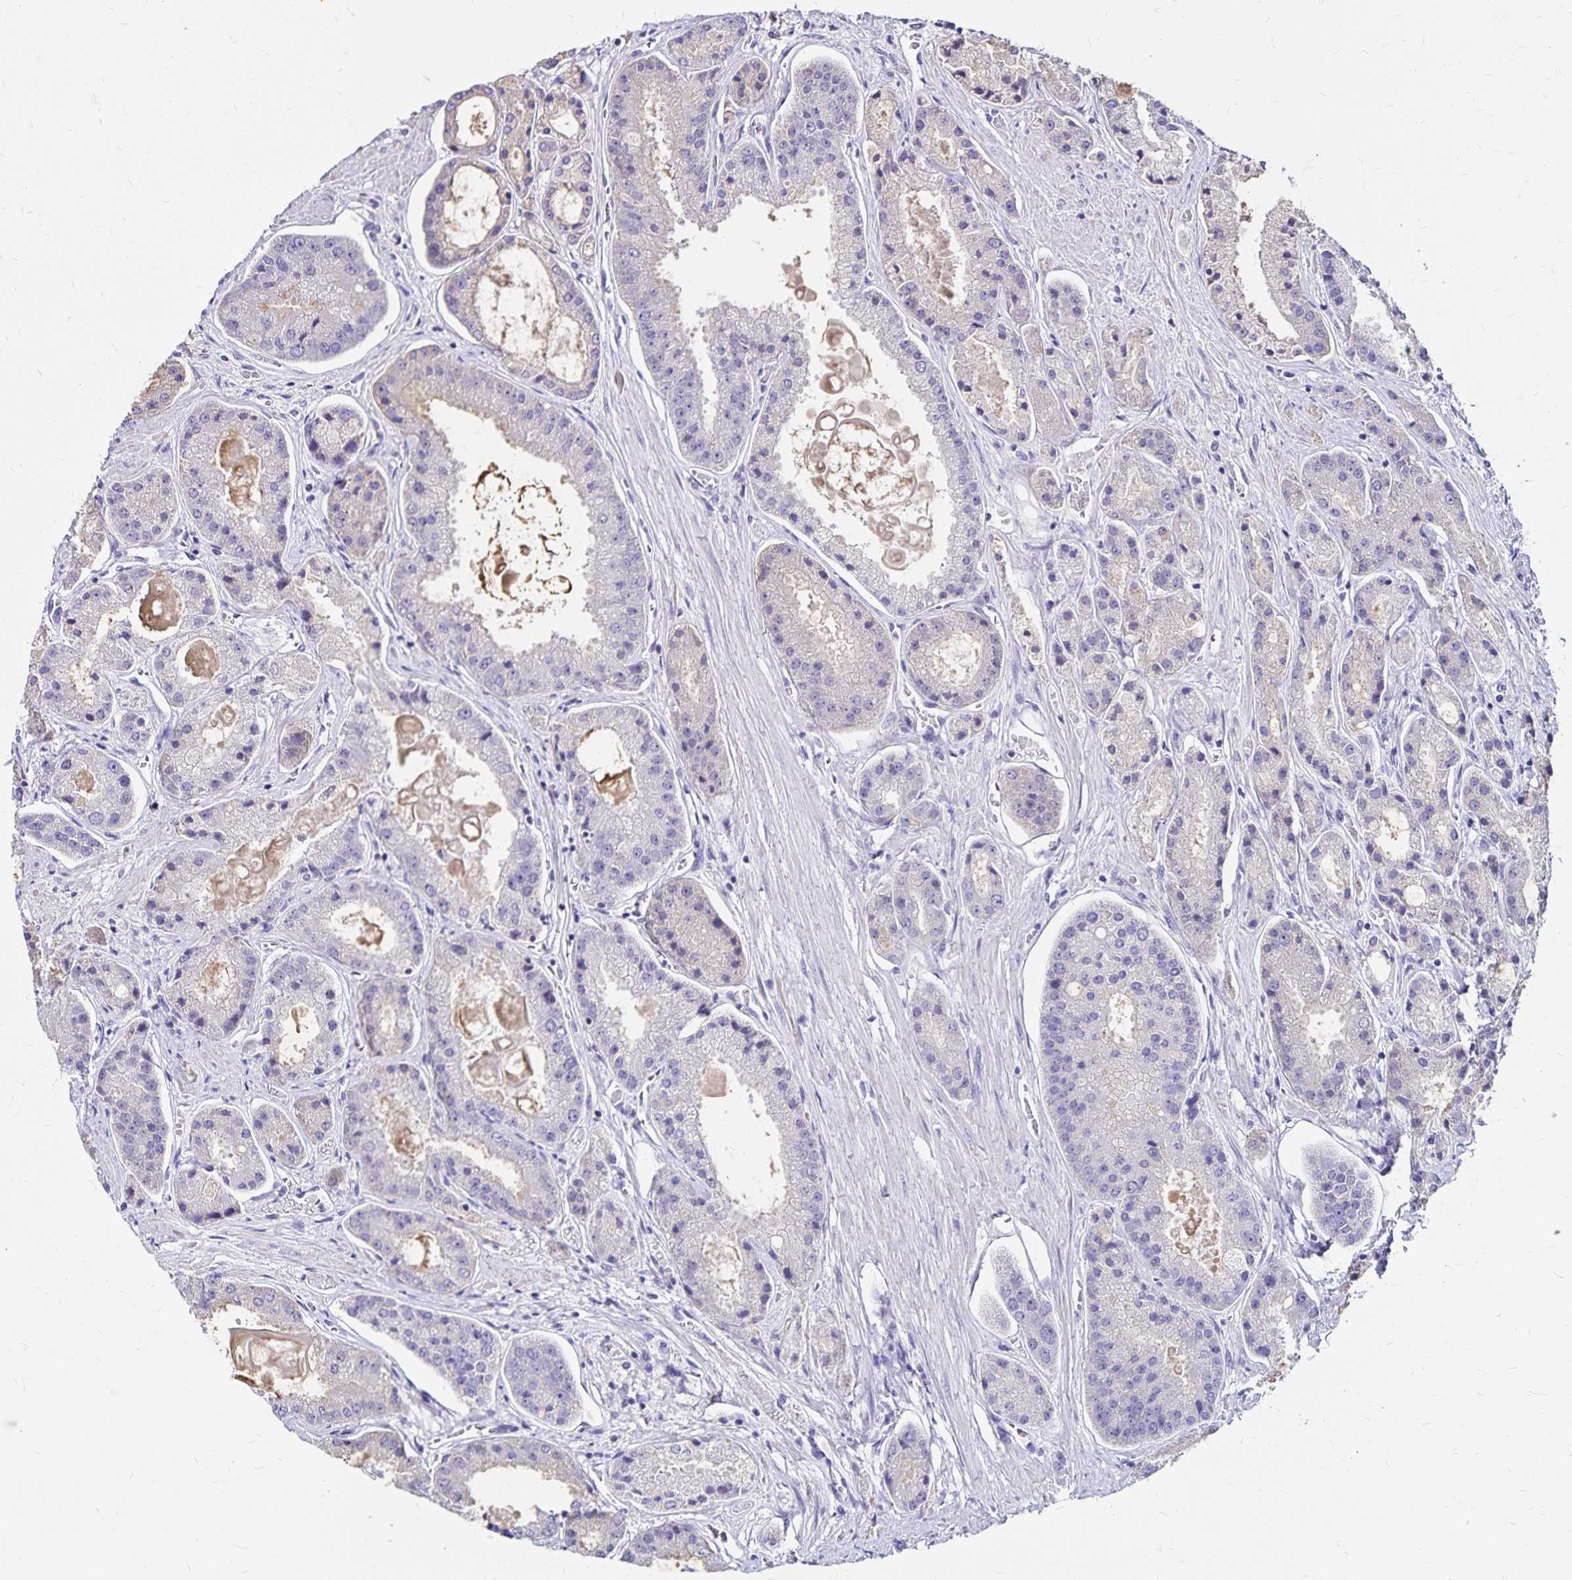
{"staining": {"intensity": "negative", "quantity": "none", "location": "none"}, "tissue": "prostate cancer", "cell_type": "Tumor cells", "image_type": "cancer", "snomed": [{"axis": "morphology", "description": "Adenocarcinoma, High grade"}, {"axis": "topography", "description": "Prostate"}], "caption": "IHC of human adenocarcinoma (high-grade) (prostate) demonstrates no positivity in tumor cells.", "gene": "IKZF1", "patient": {"sex": "male", "age": 67}}